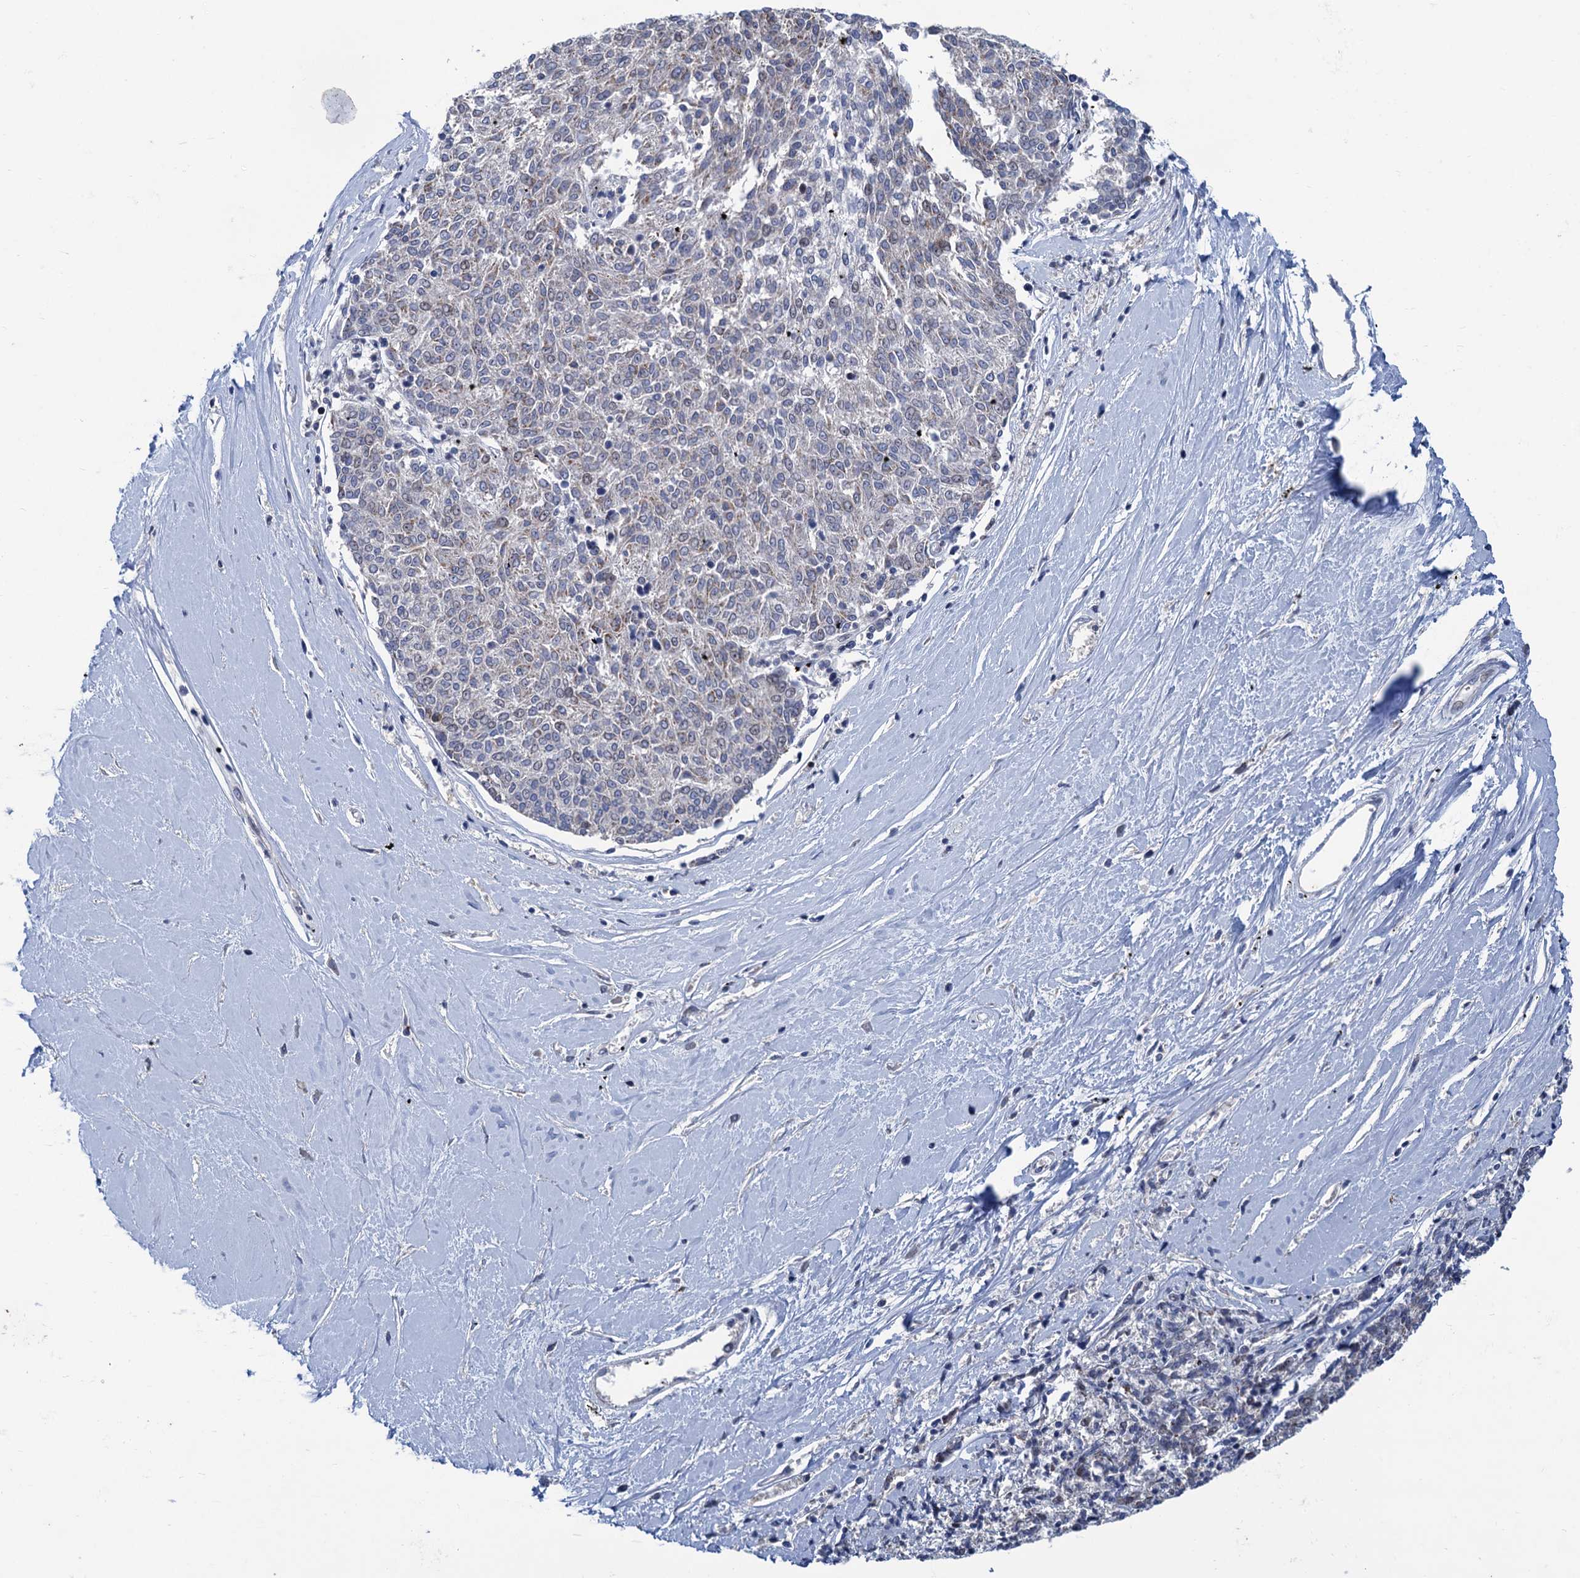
{"staining": {"intensity": "weak", "quantity": "25%-75%", "location": "cytoplasmic/membranous"}, "tissue": "melanoma", "cell_type": "Tumor cells", "image_type": "cancer", "snomed": [{"axis": "morphology", "description": "Malignant melanoma, NOS"}, {"axis": "topography", "description": "Skin"}], "caption": "An image showing weak cytoplasmic/membranous staining in approximately 25%-75% of tumor cells in malignant melanoma, as visualized by brown immunohistochemical staining.", "gene": "ESYT3", "patient": {"sex": "female", "age": 72}}